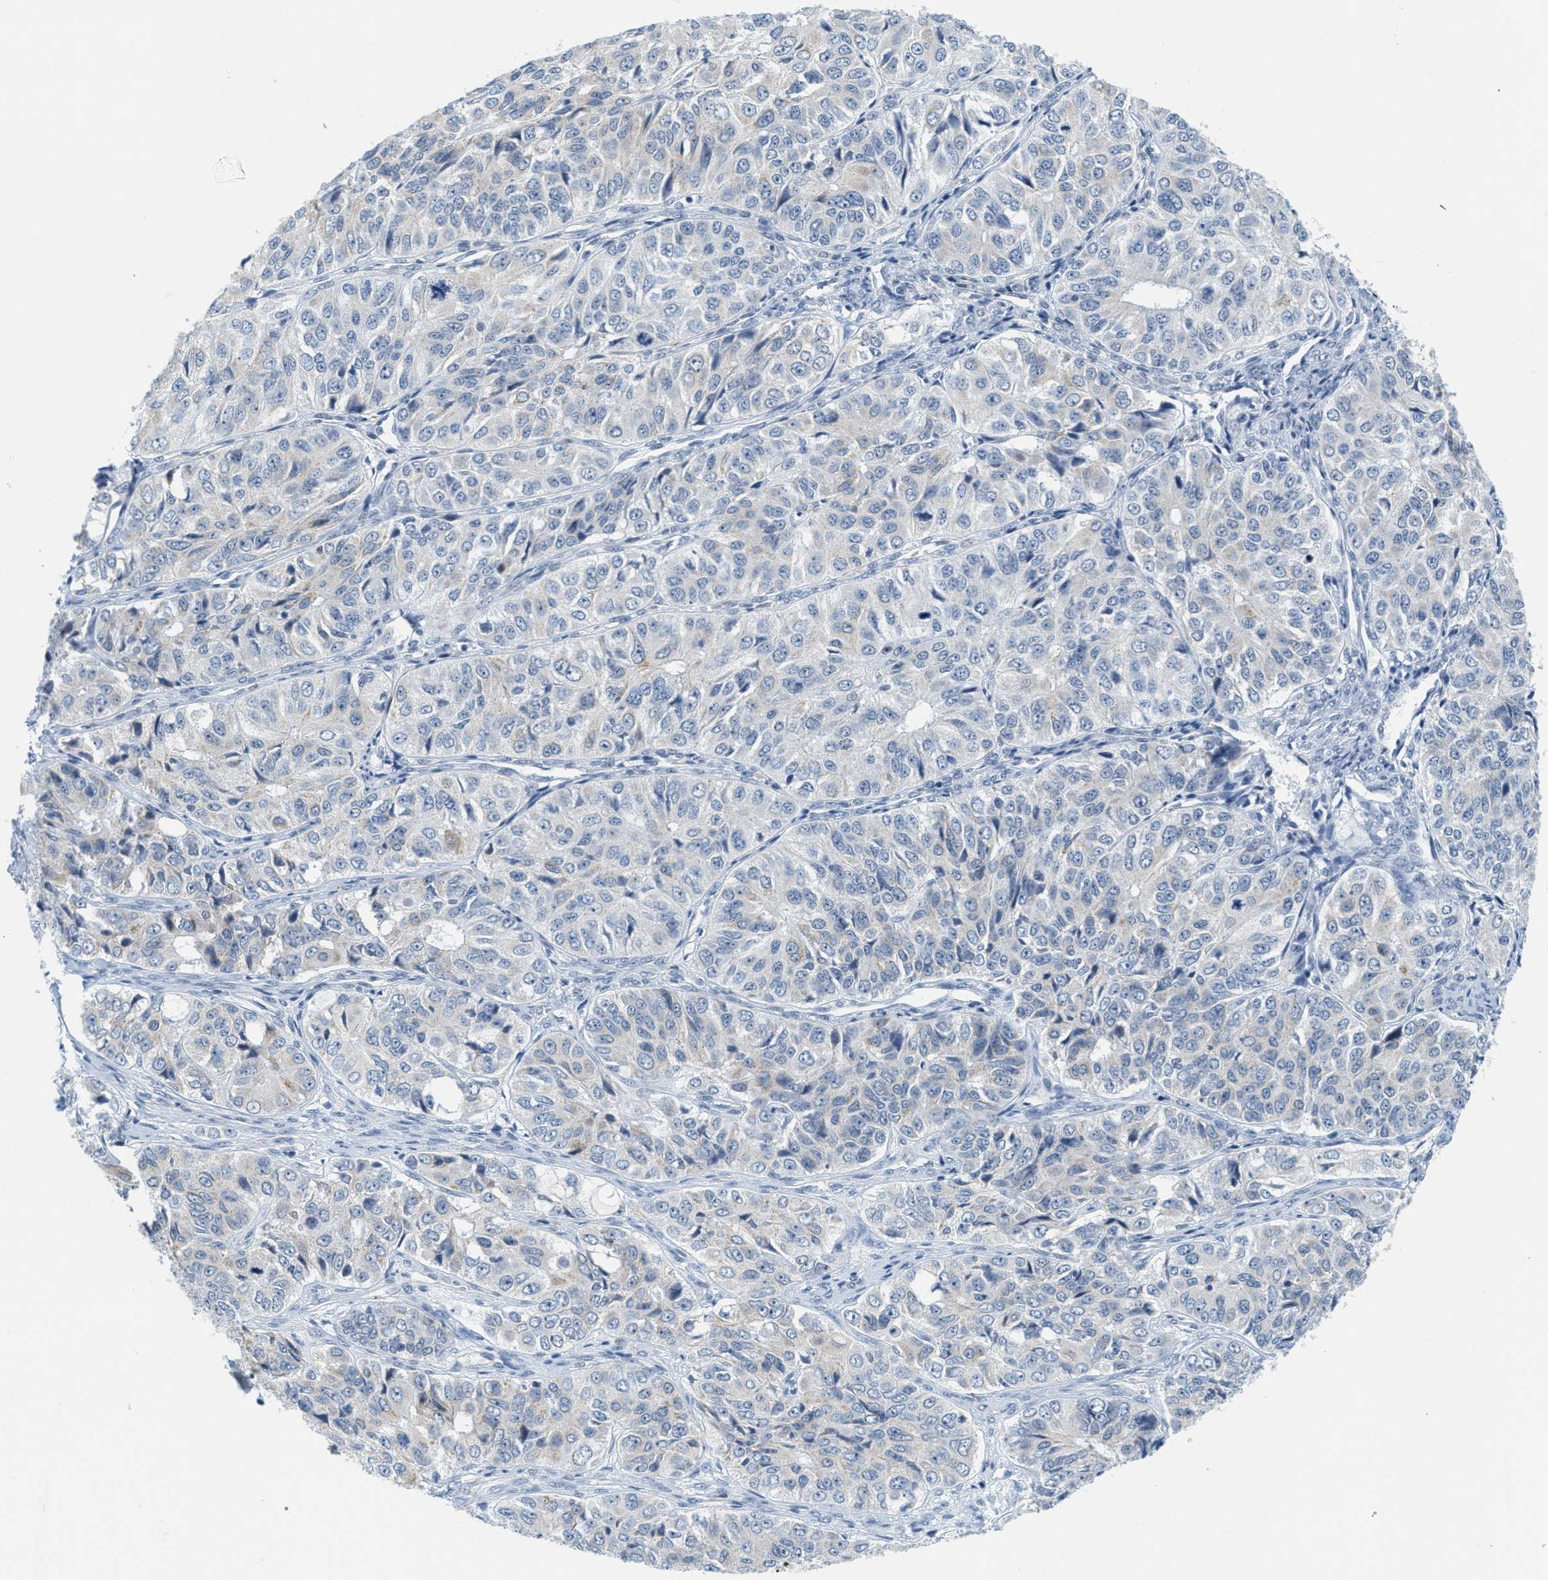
{"staining": {"intensity": "negative", "quantity": "none", "location": "none"}, "tissue": "ovarian cancer", "cell_type": "Tumor cells", "image_type": "cancer", "snomed": [{"axis": "morphology", "description": "Carcinoma, endometroid"}, {"axis": "topography", "description": "Ovary"}], "caption": "The micrograph reveals no staining of tumor cells in ovarian cancer (endometroid carcinoma).", "gene": "HS3ST2", "patient": {"sex": "female", "age": 51}}